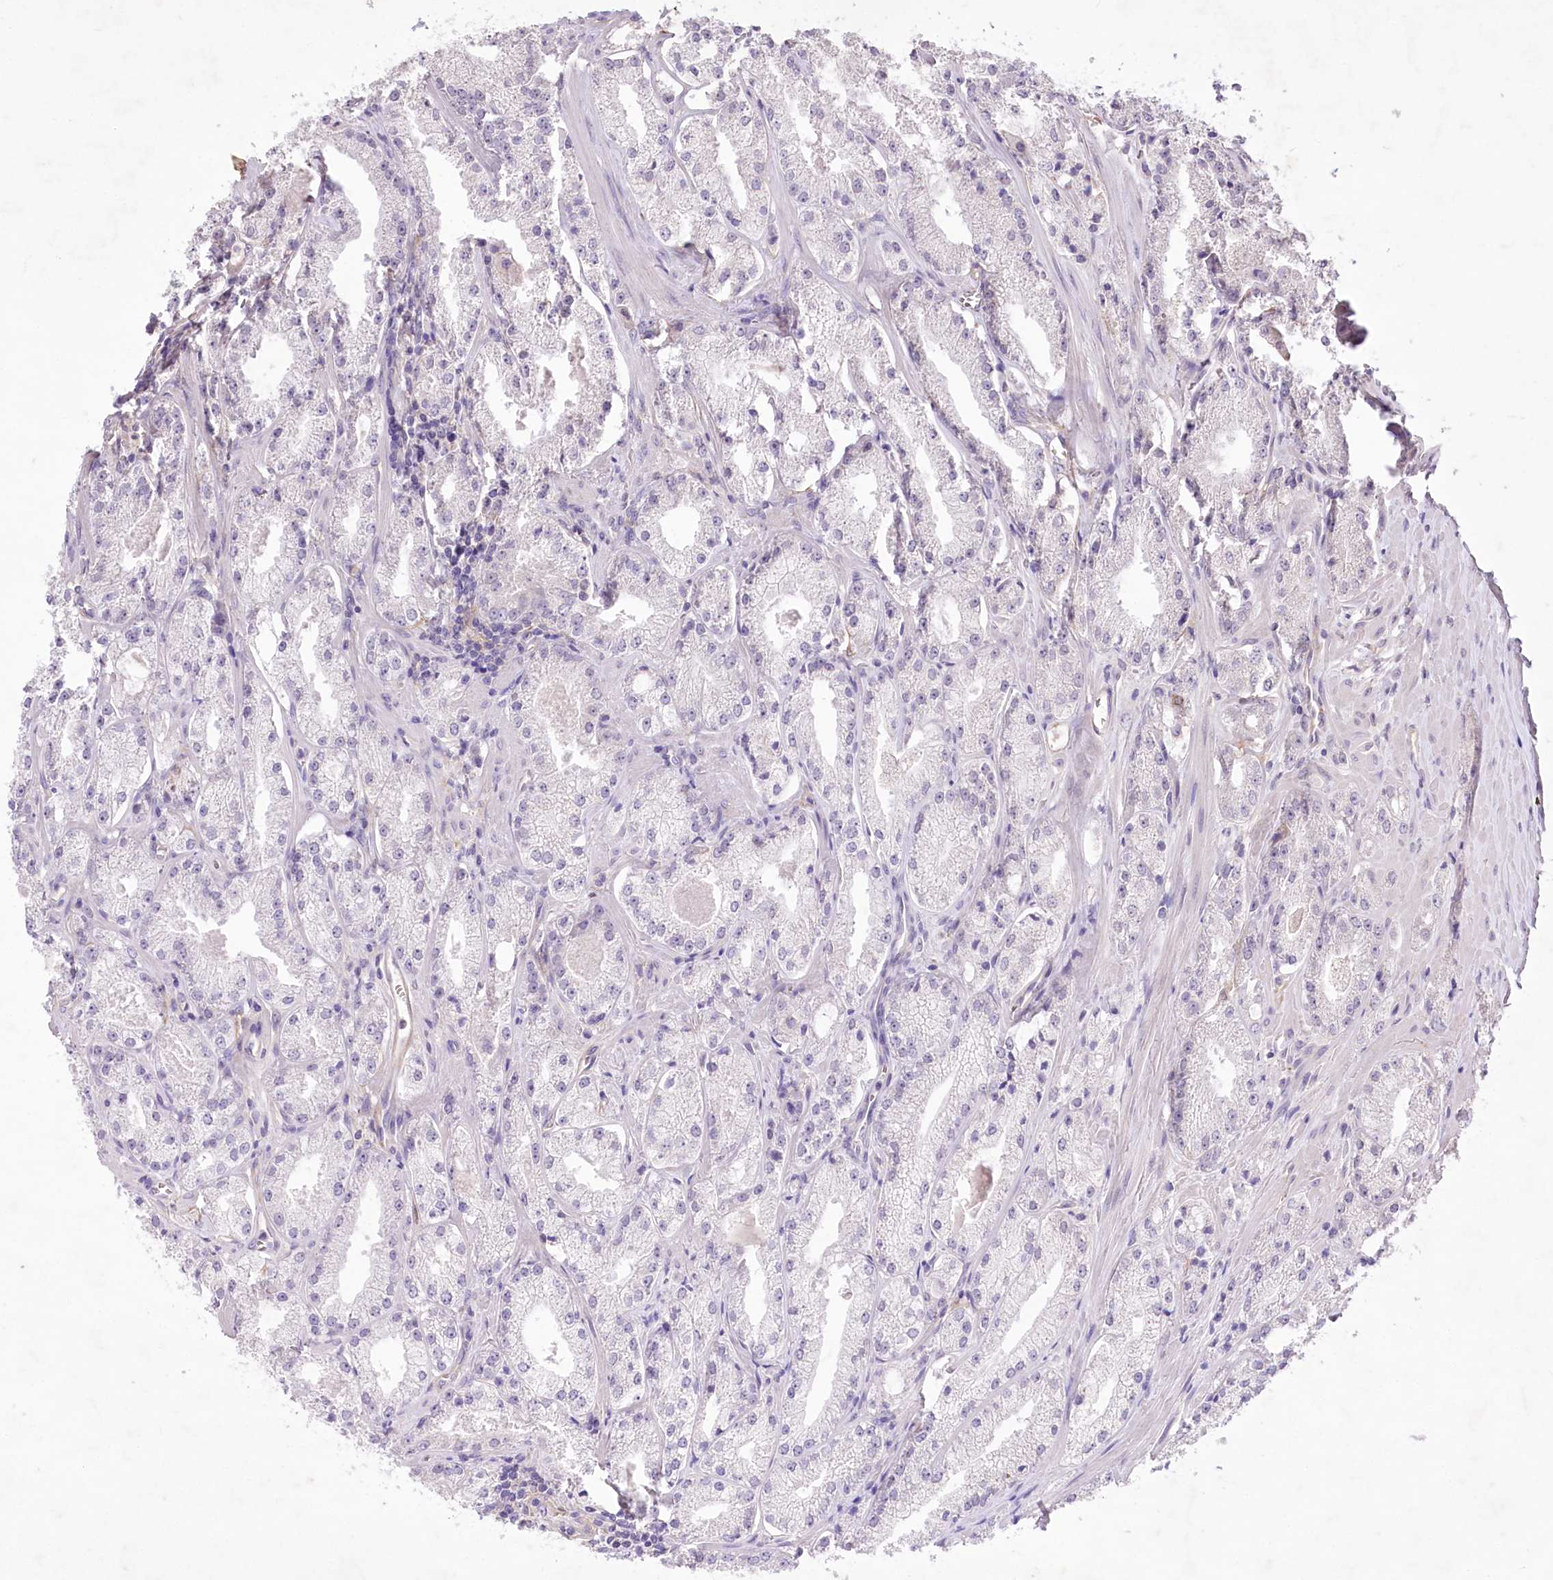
{"staining": {"intensity": "negative", "quantity": "none", "location": "none"}, "tissue": "prostate cancer", "cell_type": "Tumor cells", "image_type": "cancer", "snomed": [{"axis": "morphology", "description": "Adenocarcinoma, Low grade"}, {"axis": "topography", "description": "Prostate"}], "caption": "High power microscopy image of an immunohistochemistry image of prostate low-grade adenocarcinoma, revealing no significant expression in tumor cells.", "gene": "ENPP1", "patient": {"sex": "male", "age": 69}}